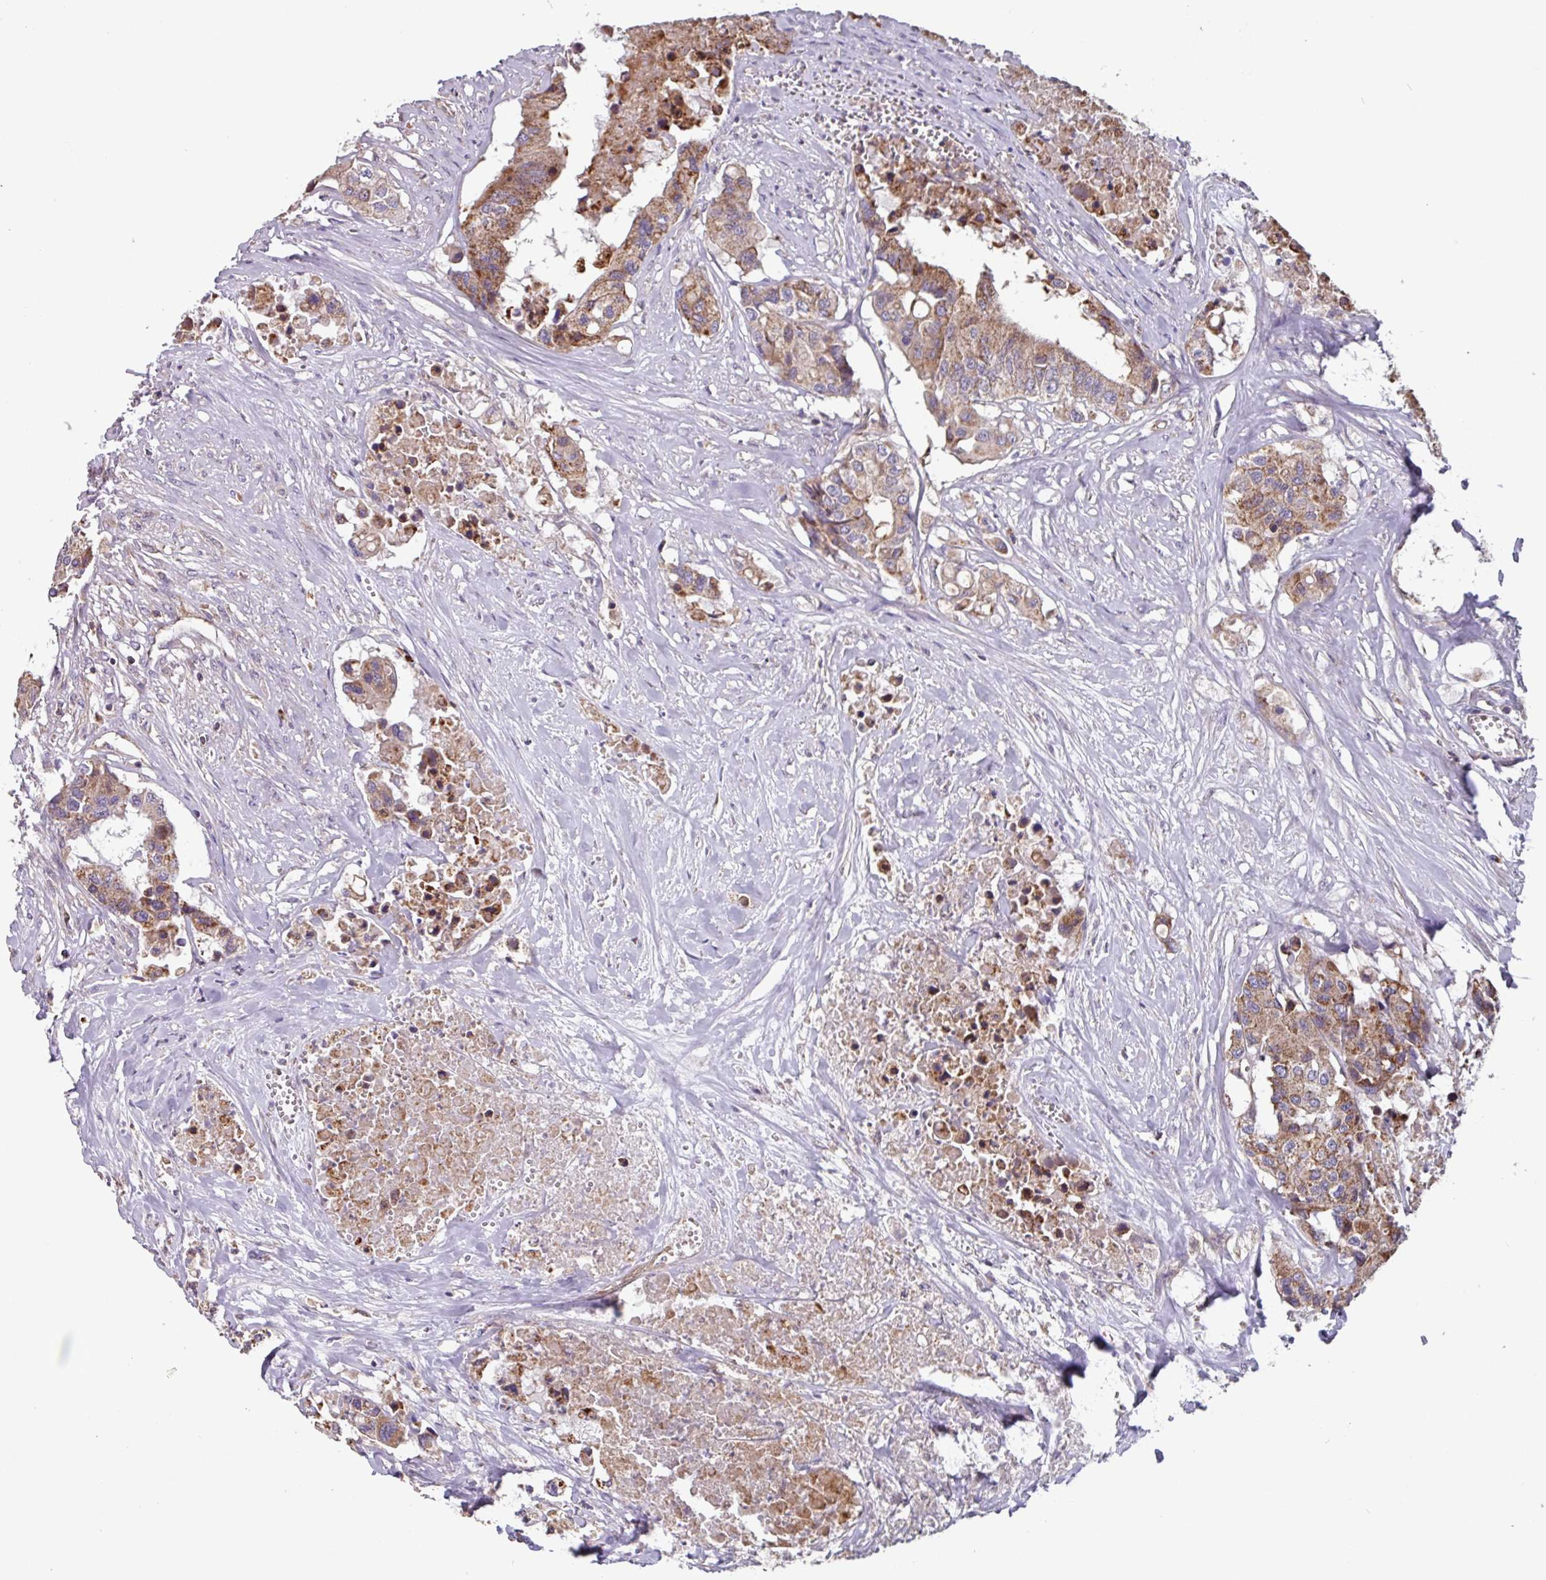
{"staining": {"intensity": "moderate", "quantity": "25%-75%", "location": "cytoplasmic/membranous"}, "tissue": "colorectal cancer", "cell_type": "Tumor cells", "image_type": "cancer", "snomed": [{"axis": "morphology", "description": "Adenocarcinoma, NOS"}, {"axis": "topography", "description": "Colon"}], "caption": "This micrograph displays immunohistochemistry staining of colorectal adenocarcinoma, with medium moderate cytoplasmic/membranous staining in about 25%-75% of tumor cells.", "gene": "PLEKHD1", "patient": {"sex": "male", "age": 77}}